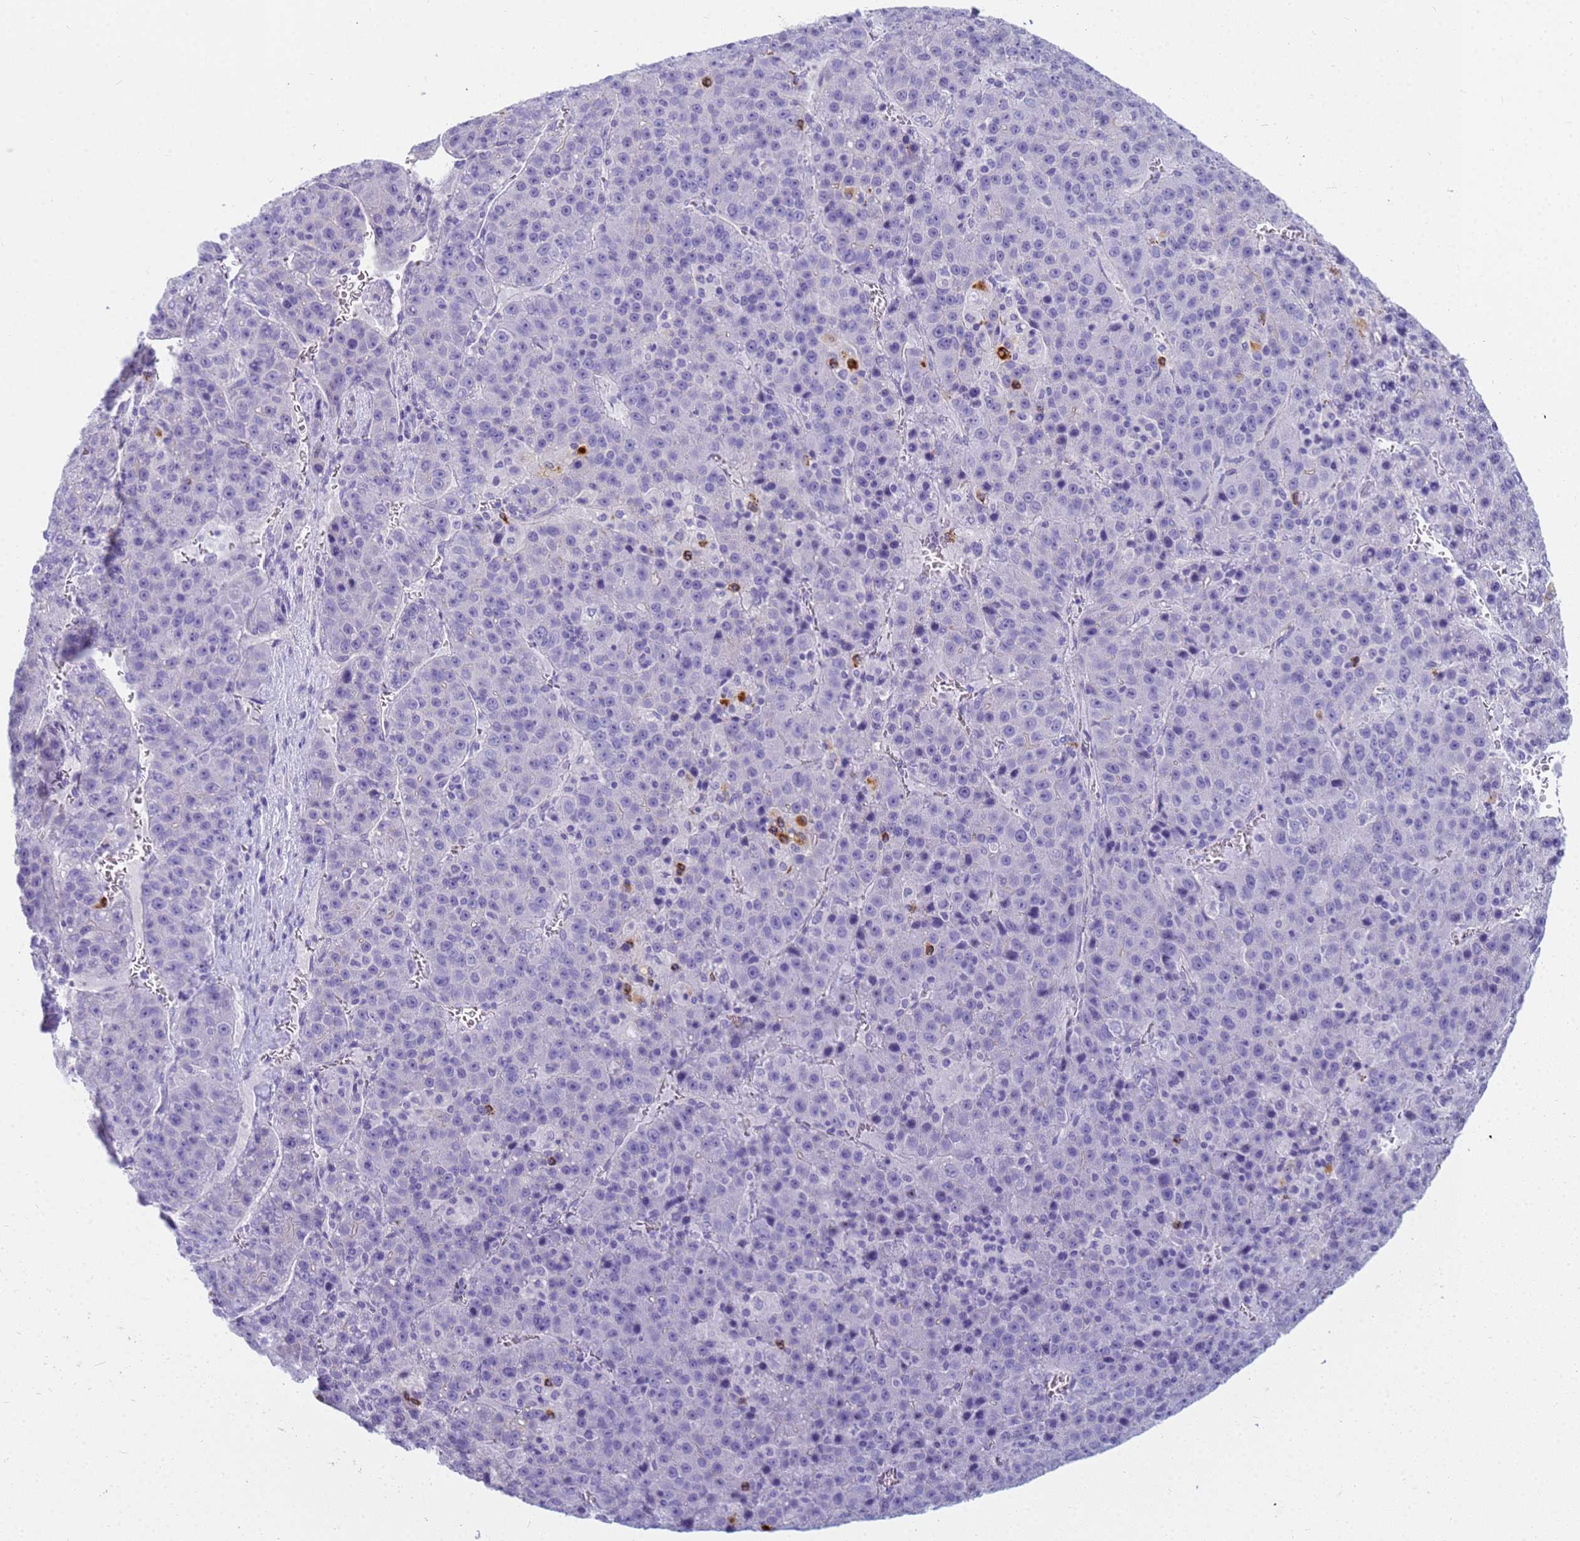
{"staining": {"intensity": "negative", "quantity": "none", "location": "none"}, "tissue": "liver cancer", "cell_type": "Tumor cells", "image_type": "cancer", "snomed": [{"axis": "morphology", "description": "Carcinoma, Hepatocellular, NOS"}, {"axis": "topography", "description": "Liver"}], "caption": "A high-resolution image shows immunohistochemistry (IHC) staining of liver hepatocellular carcinoma, which demonstrates no significant expression in tumor cells.", "gene": "RNASE2", "patient": {"sex": "female", "age": 53}}